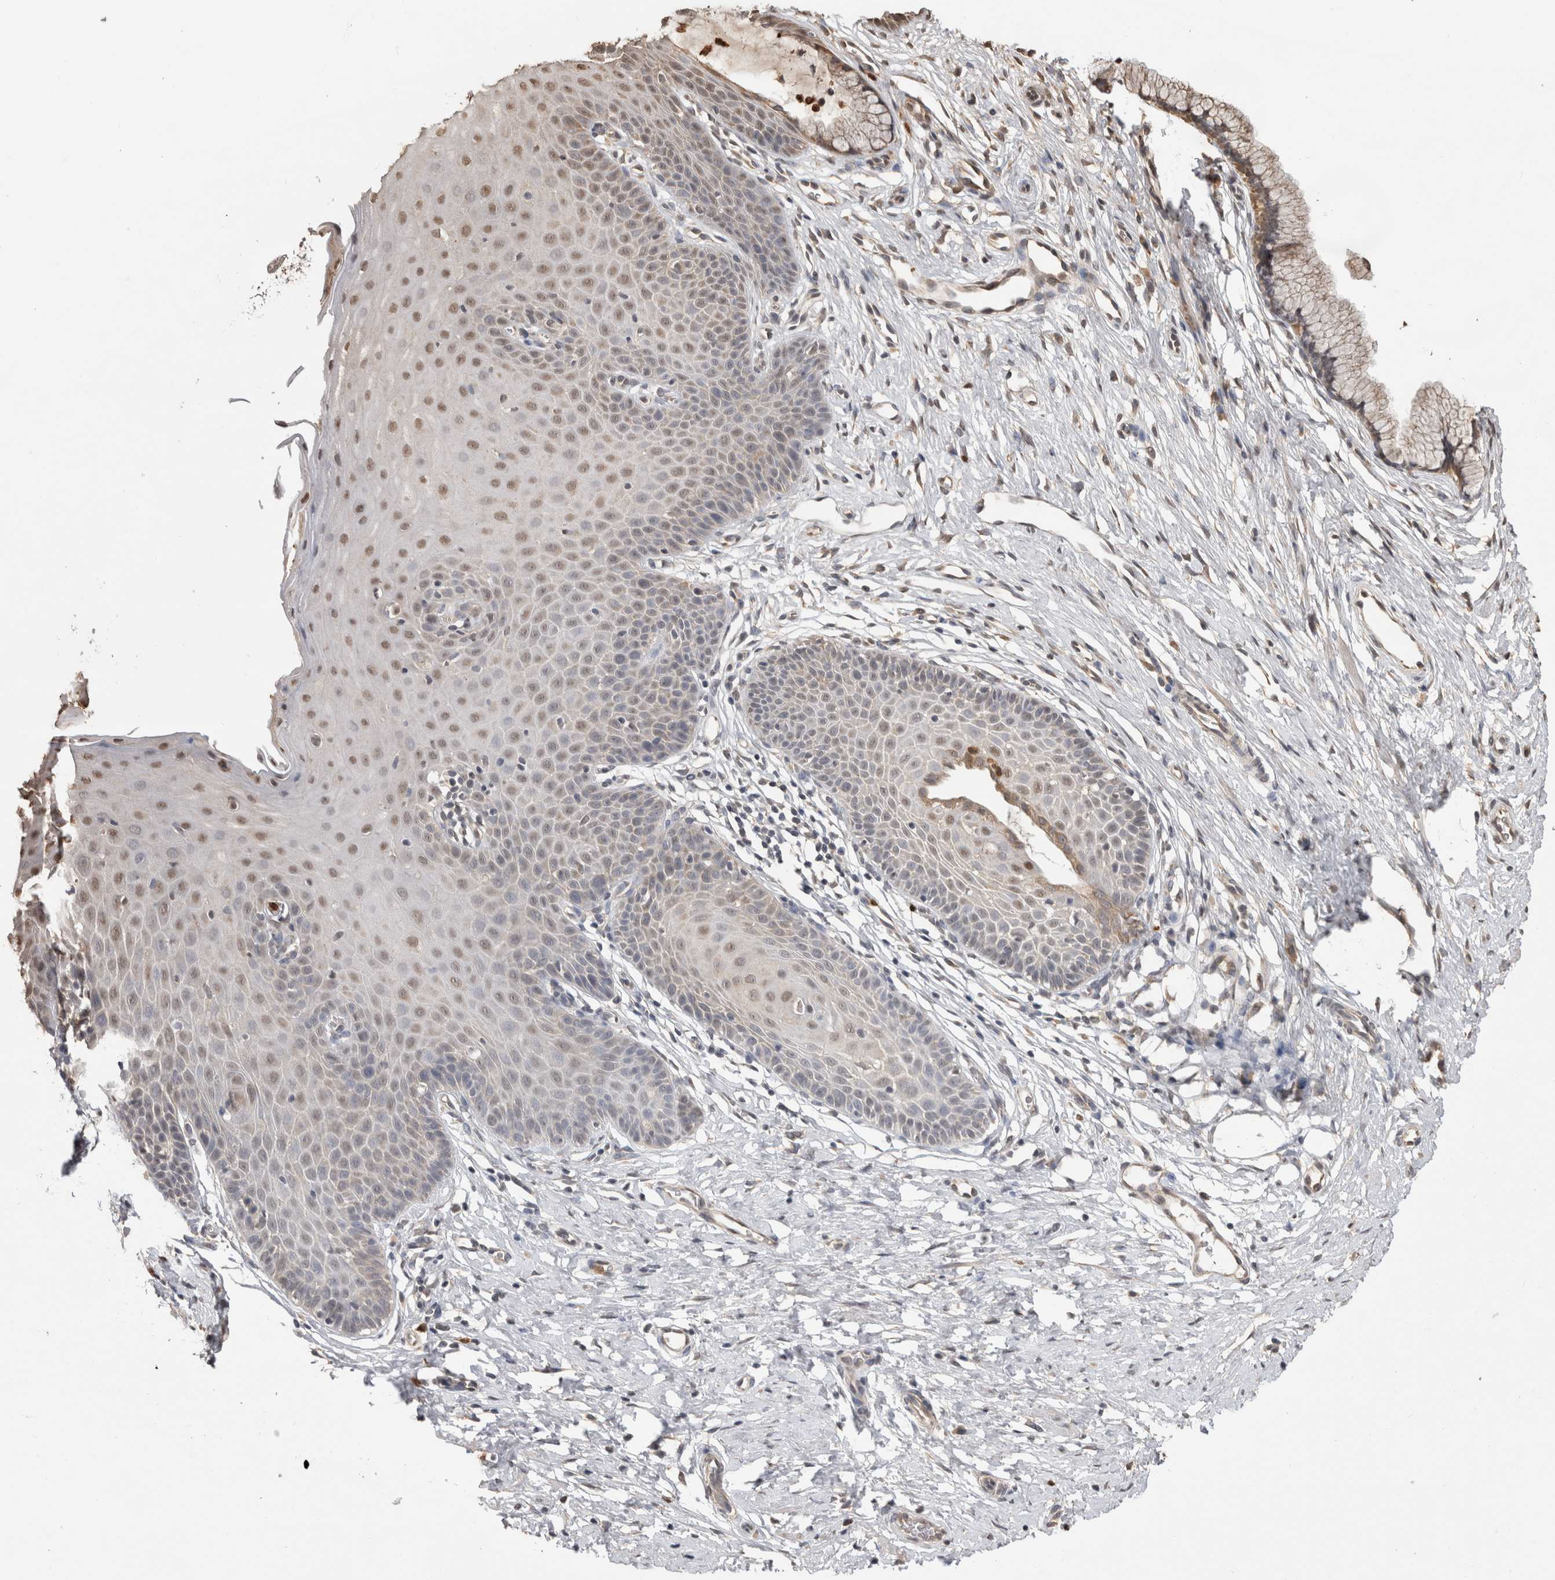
{"staining": {"intensity": "moderate", "quantity": ">75%", "location": "cytoplasmic/membranous,nuclear"}, "tissue": "cervix", "cell_type": "Glandular cells", "image_type": "normal", "snomed": [{"axis": "morphology", "description": "Normal tissue, NOS"}, {"axis": "topography", "description": "Cervix"}], "caption": "IHC (DAB (3,3'-diaminobenzidine)) staining of benign human cervix demonstrates moderate cytoplasmic/membranous,nuclear protein staining in approximately >75% of glandular cells. (Brightfield microscopy of DAB IHC at high magnification).", "gene": "PAK4", "patient": {"sex": "female", "age": 36}}